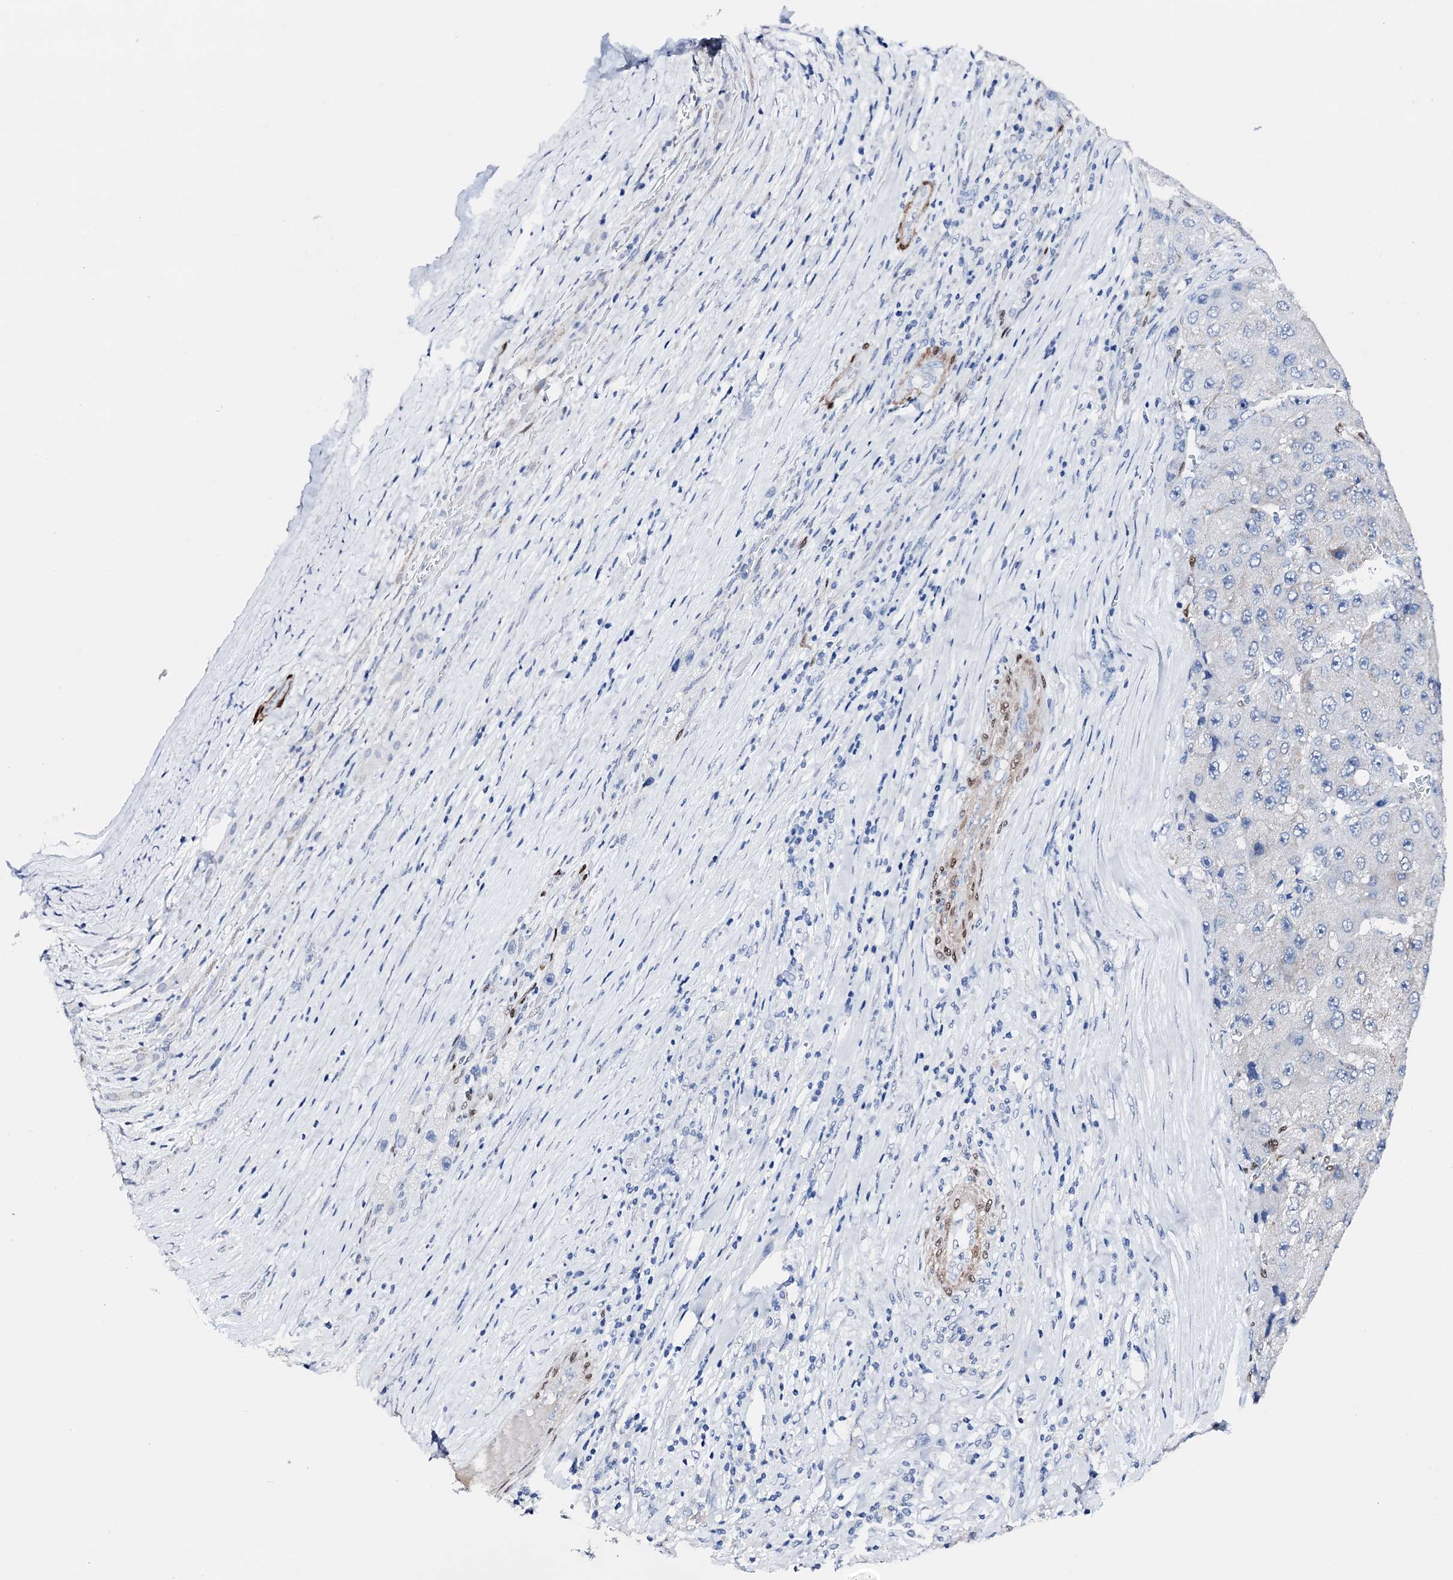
{"staining": {"intensity": "negative", "quantity": "none", "location": "none"}, "tissue": "liver cancer", "cell_type": "Tumor cells", "image_type": "cancer", "snomed": [{"axis": "morphology", "description": "Carcinoma, Hepatocellular, NOS"}, {"axis": "topography", "description": "Liver"}], "caption": "Tumor cells are negative for brown protein staining in liver cancer (hepatocellular carcinoma).", "gene": "NRIP2", "patient": {"sex": "female", "age": 73}}